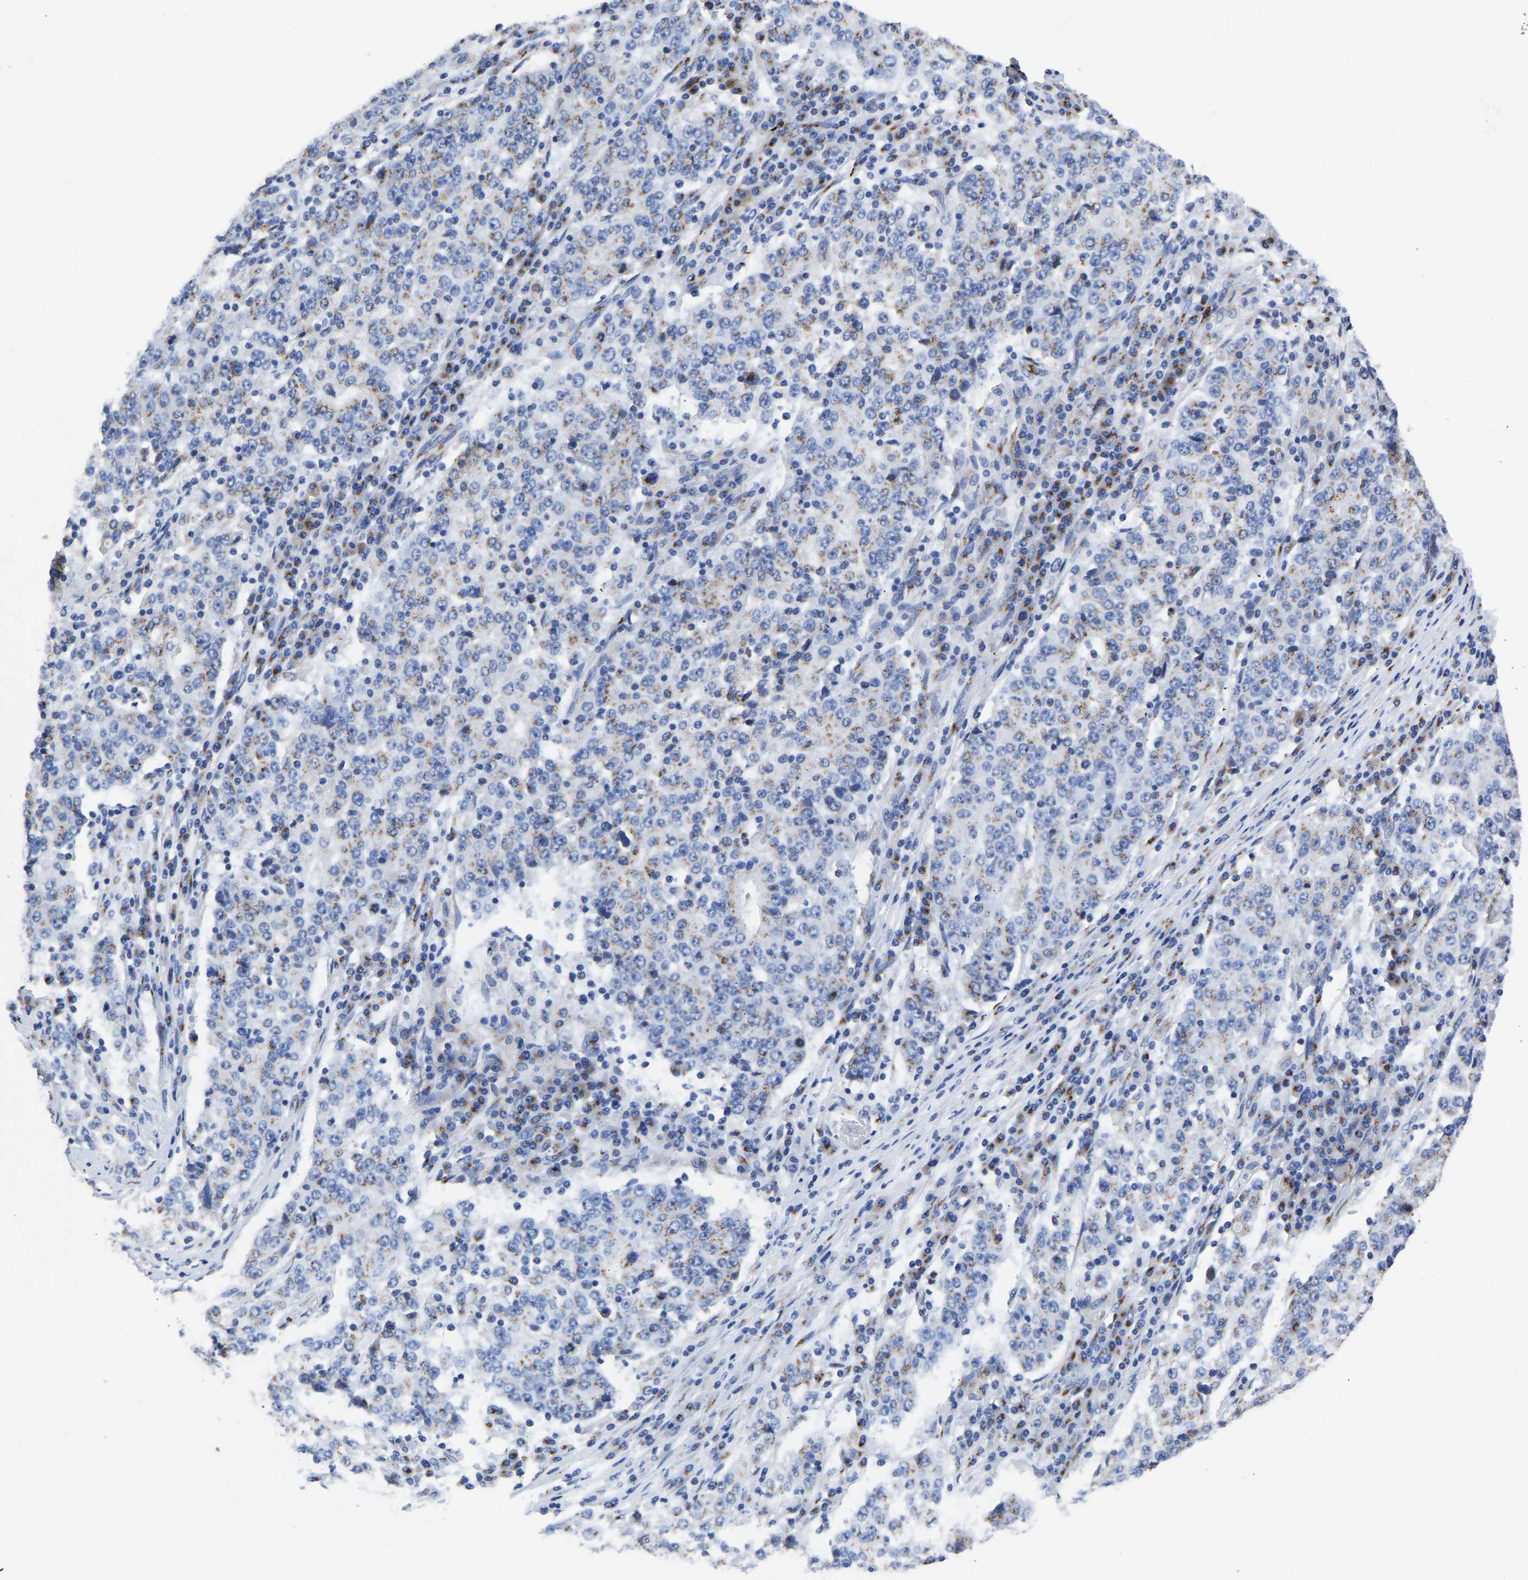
{"staining": {"intensity": "moderate", "quantity": "25%-75%", "location": "cytoplasmic/membranous"}, "tissue": "stomach cancer", "cell_type": "Tumor cells", "image_type": "cancer", "snomed": [{"axis": "morphology", "description": "Adenocarcinoma, NOS"}, {"axis": "topography", "description": "Stomach"}], "caption": "This micrograph reveals IHC staining of human stomach cancer, with medium moderate cytoplasmic/membranous staining in about 25%-75% of tumor cells.", "gene": "TMEM87A", "patient": {"sex": "male", "age": 59}}